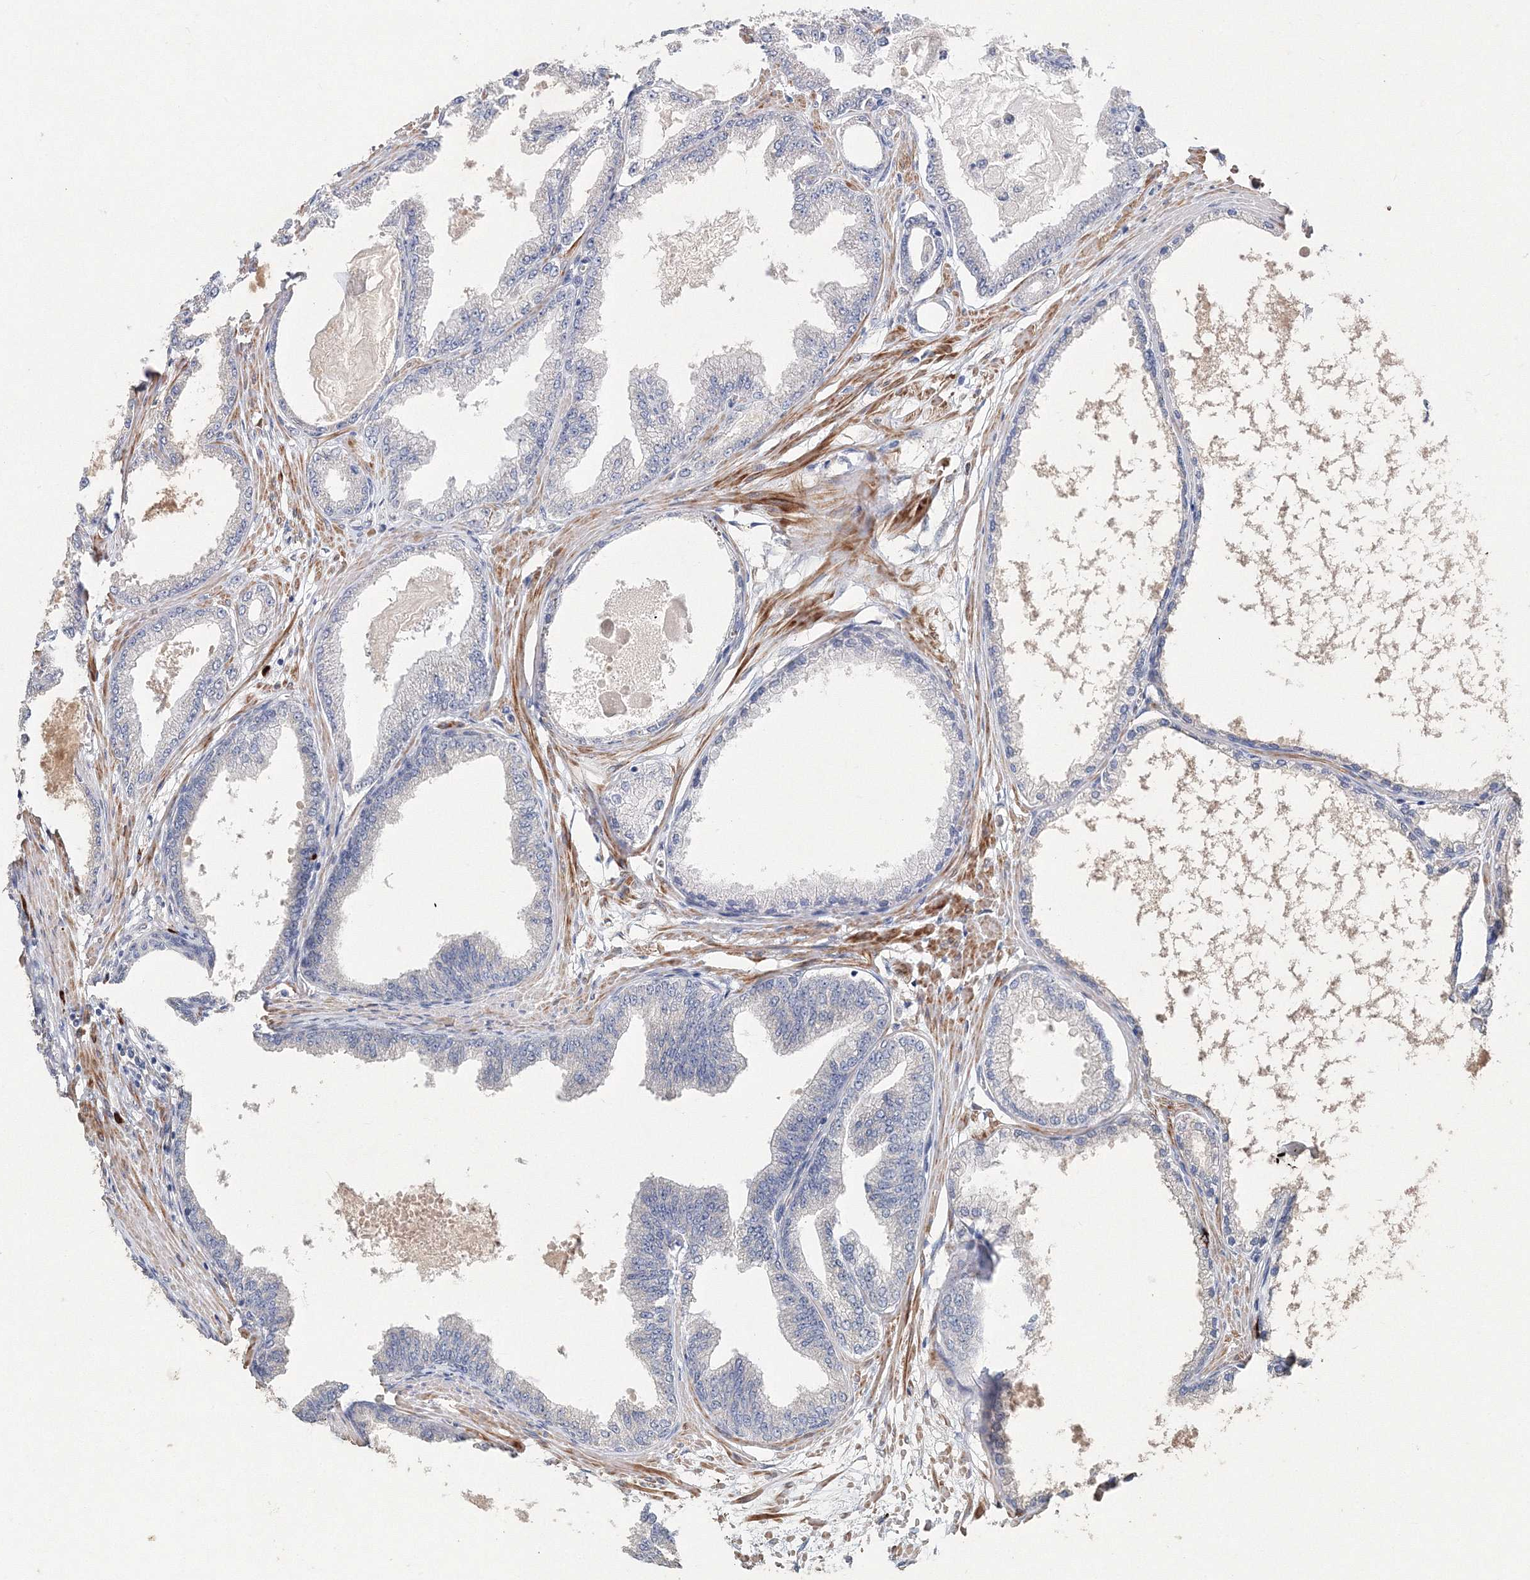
{"staining": {"intensity": "negative", "quantity": "none", "location": "none"}, "tissue": "prostate cancer", "cell_type": "Tumor cells", "image_type": "cancer", "snomed": [{"axis": "morphology", "description": "Adenocarcinoma, Low grade"}, {"axis": "topography", "description": "Prostate"}], "caption": "An immunohistochemistry photomicrograph of adenocarcinoma (low-grade) (prostate) is shown. There is no staining in tumor cells of adenocarcinoma (low-grade) (prostate). (DAB IHC with hematoxylin counter stain).", "gene": "NALF2", "patient": {"sex": "male", "age": 63}}